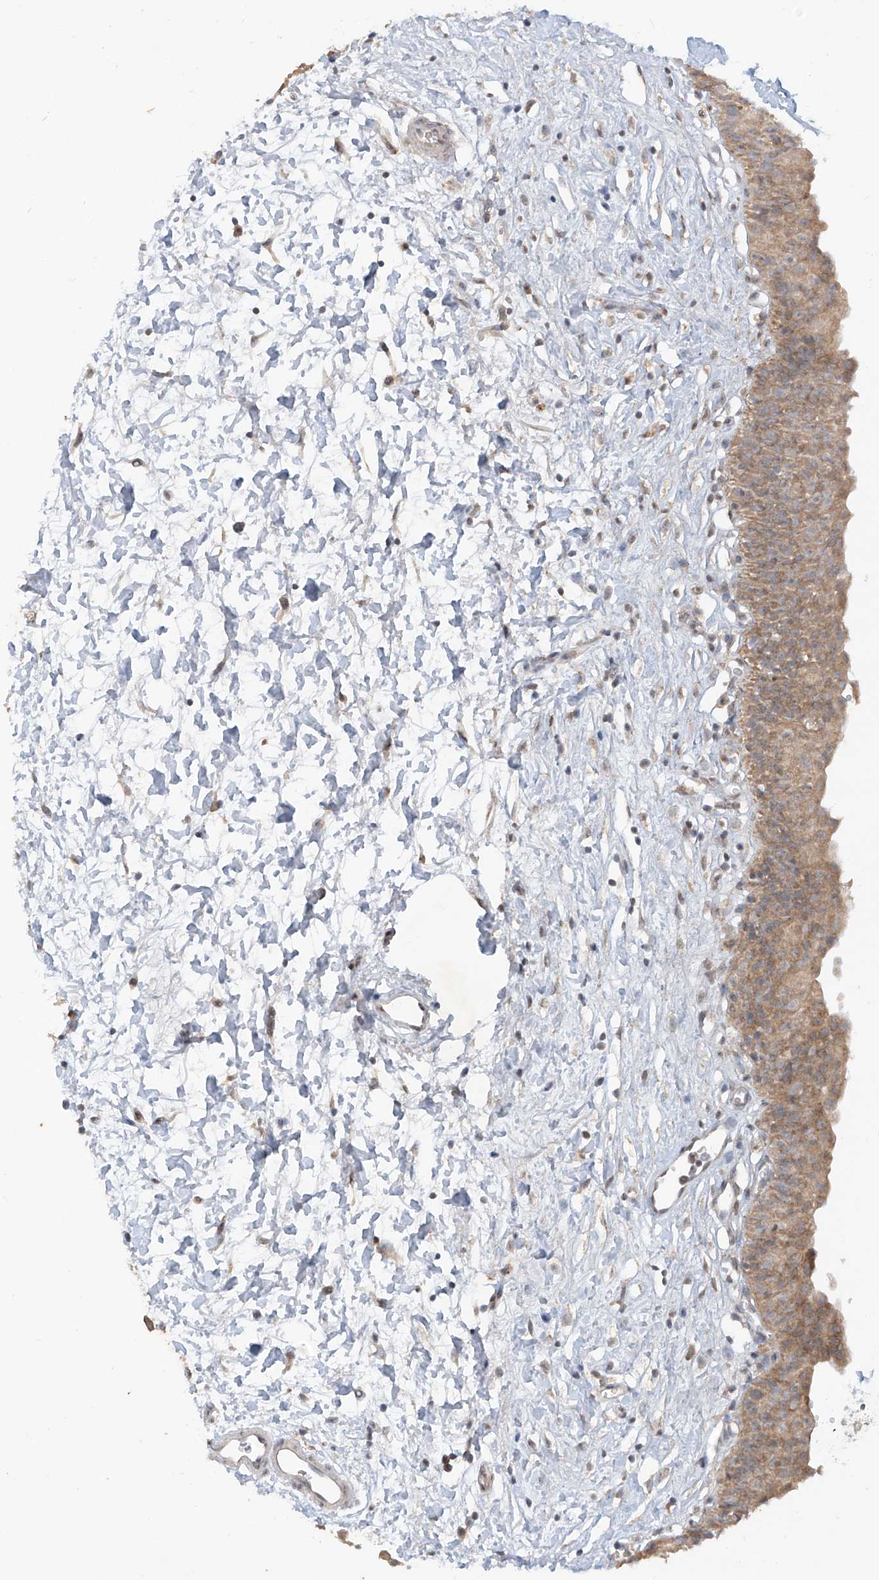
{"staining": {"intensity": "moderate", "quantity": ">75%", "location": "cytoplasmic/membranous"}, "tissue": "urinary bladder", "cell_type": "Urothelial cells", "image_type": "normal", "snomed": [{"axis": "morphology", "description": "Normal tissue, NOS"}, {"axis": "topography", "description": "Urinary bladder"}], "caption": "Immunohistochemical staining of unremarkable human urinary bladder exhibits >75% levels of moderate cytoplasmic/membranous protein staining in approximately >75% of urothelial cells.", "gene": "MTUS2", "patient": {"sex": "male", "age": 51}}